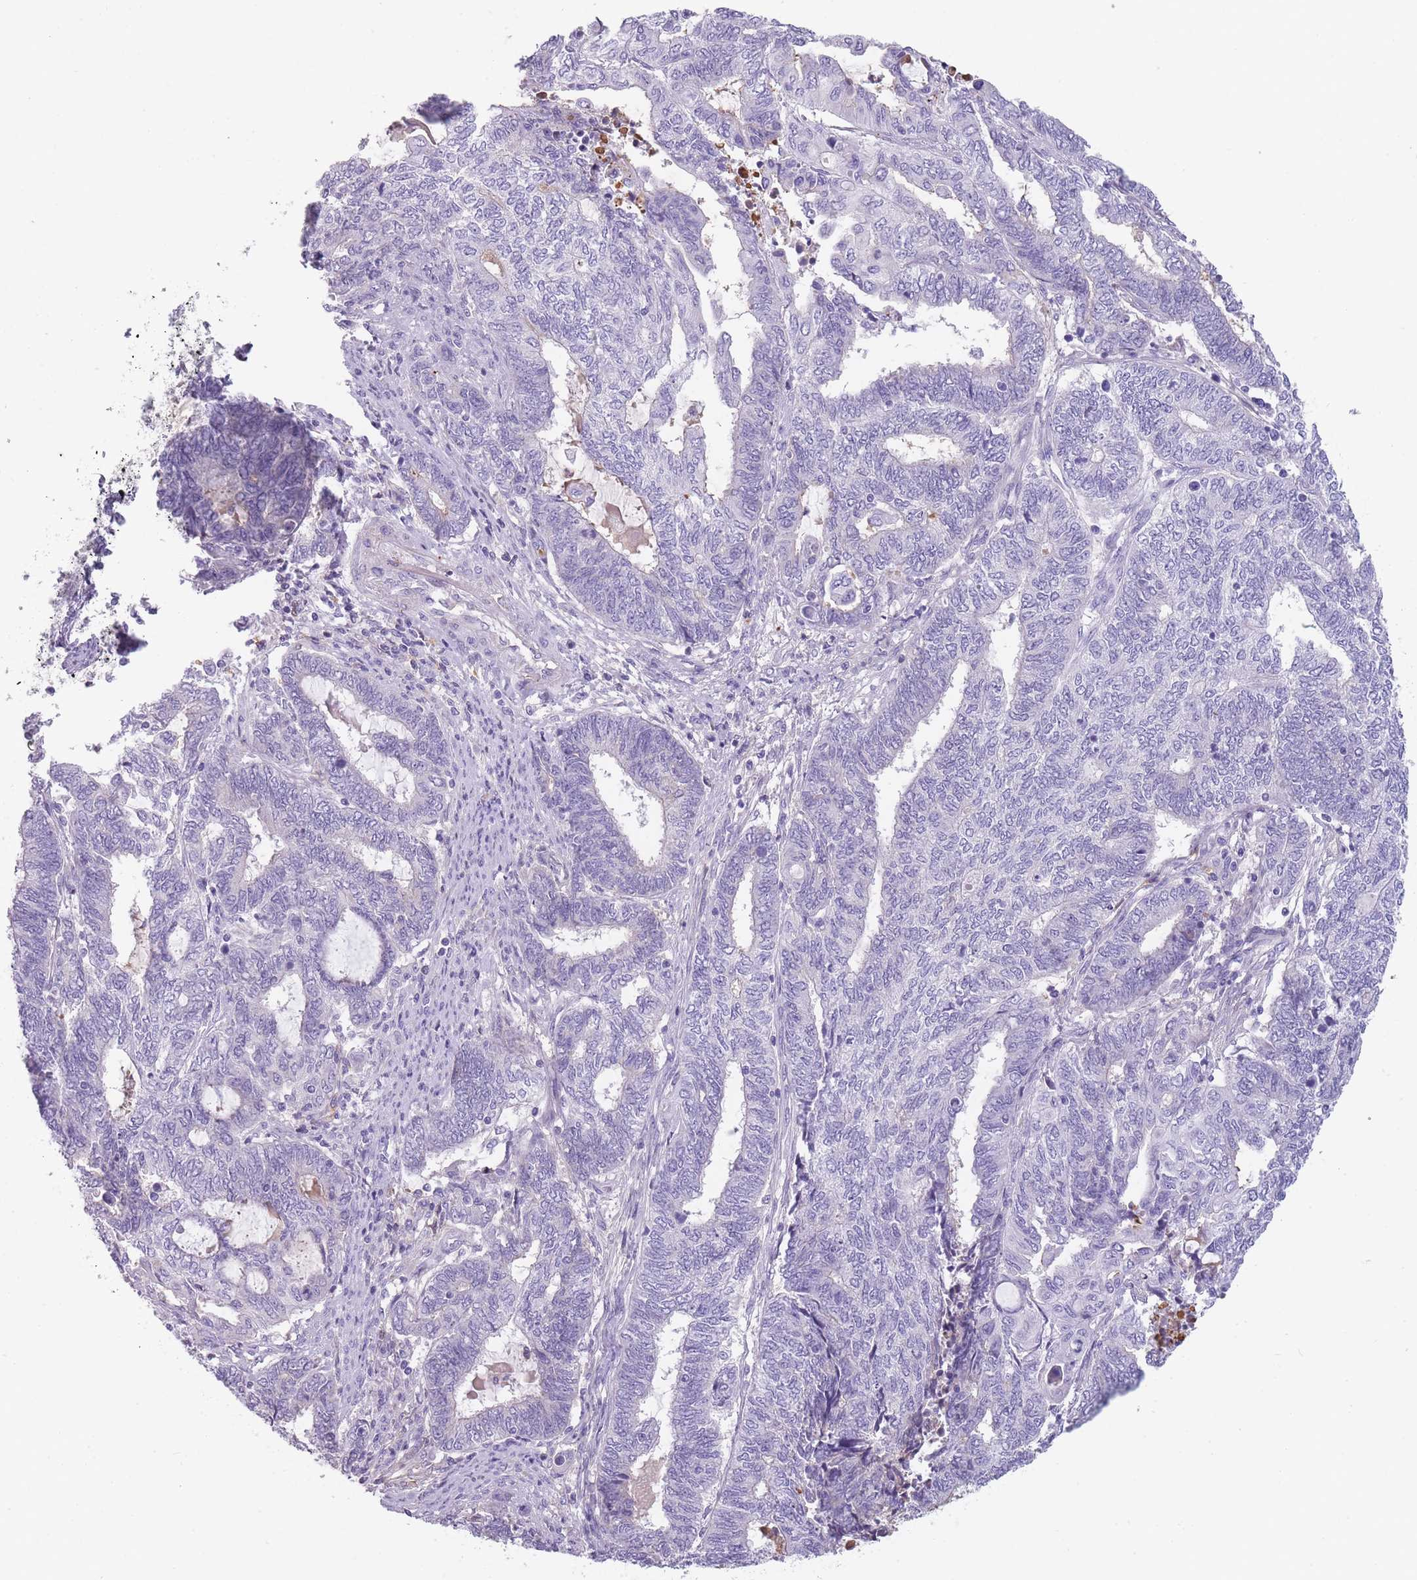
{"staining": {"intensity": "negative", "quantity": "none", "location": "none"}, "tissue": "endometrial cancer", "cell_type": "Tumor cells", "image_type": "cancer", "snomed": [{"axis": "morphology", "description": "Adenocarcinoma, NOS"}, {"axis": "topography", "description": "Uterus"}, {"axis": "topography", "description": "Endometrium"}], "caption": "The IHC image has no significant positivity in tumor cells of endometrial cancer tissue.", "gene": "CR1L", "patient": {"sex": "female", "age": 70}}